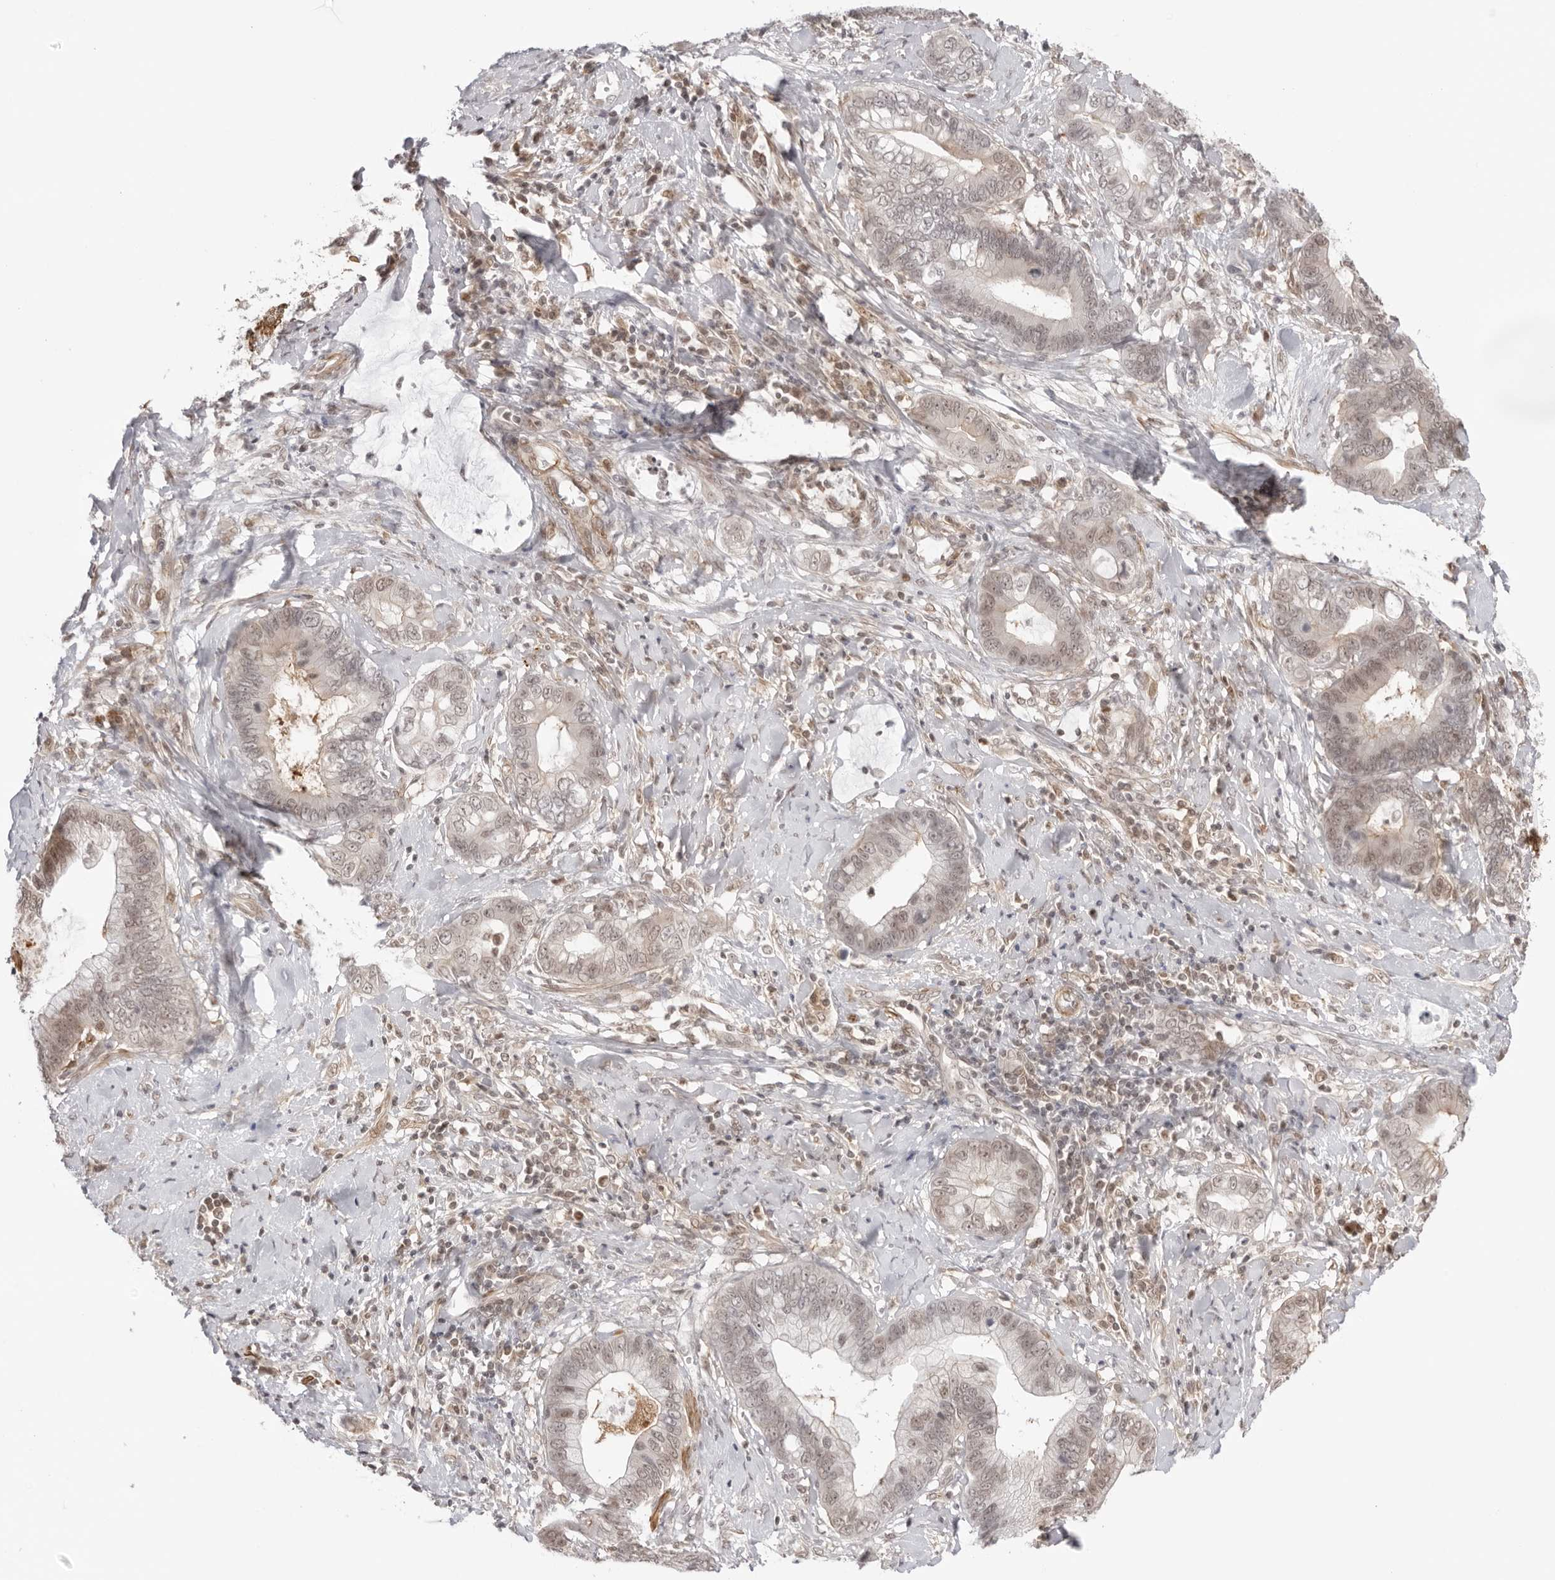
{"staining": {"intensity": "weak", "quantity": "<25%", "location": "nuclear"}, "tissue": "cervical cancer", "cell_type": "Tumor cells", "image_type": "cancer", "snomed": [{"axis": "morphology", "description": "Adenocarcinoma, NOS"}, {"axis": "topography", "description": "Cervix"}], "caption": "Immunohistochemistry of cervical cancer demonstrates no expression in tumor cells.", "gene": "RNF146", "patient": {"sex": "female", "age": 44}}